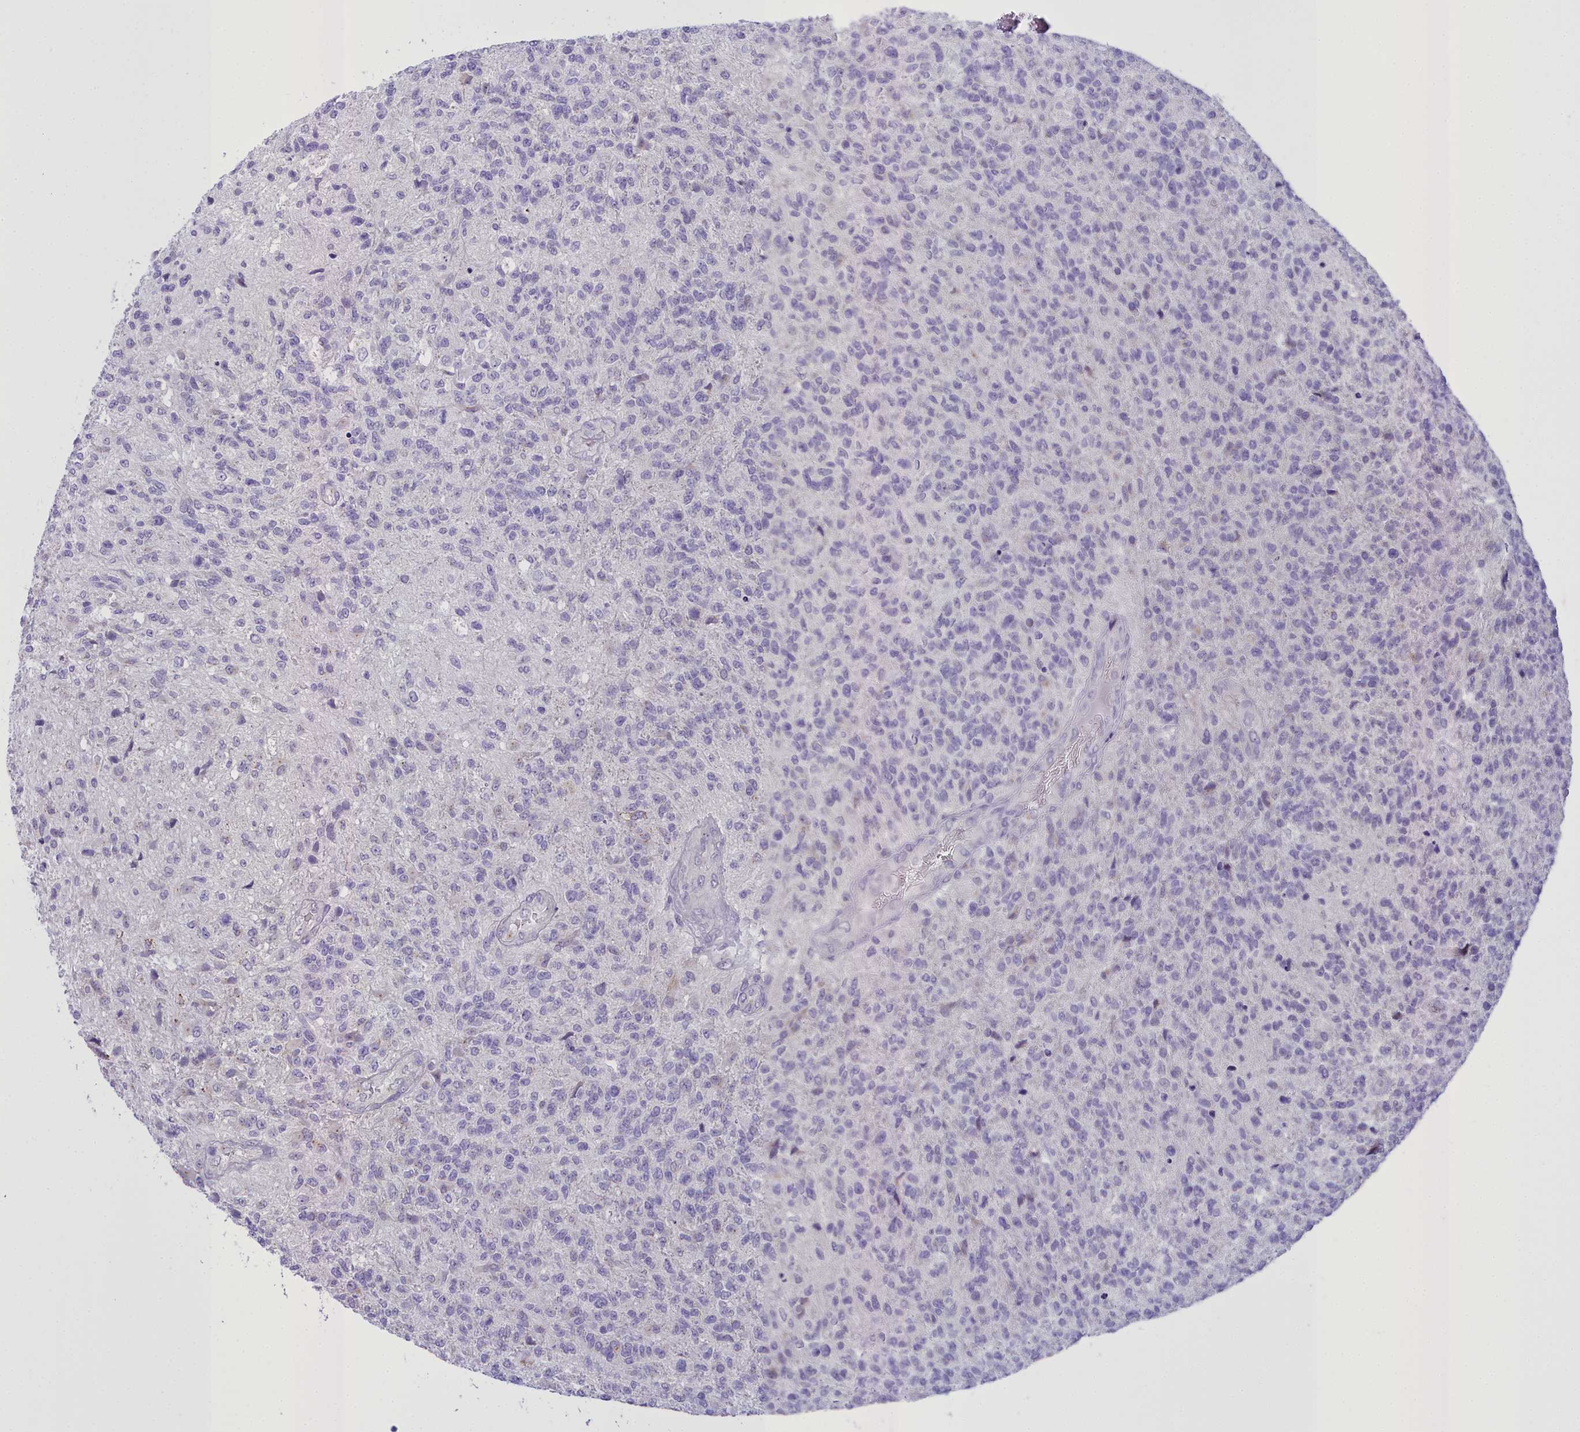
{"staining": {"intensity": "negative", "quantity": "none", "location": "none"}, "tissue": "glioma", "cell_type": "Tumor cells", "image_type": "cancer", "snomed": [{"axis": "morphology", "description": "Glioma, malignant, High grade"}, {"axis": "topography", "description": "Brain"}], "caption": "Tumor cells show no significant protein expression in glioma.", "gene": "B9D2", "patient": {"sex": "male", "age": 56}}